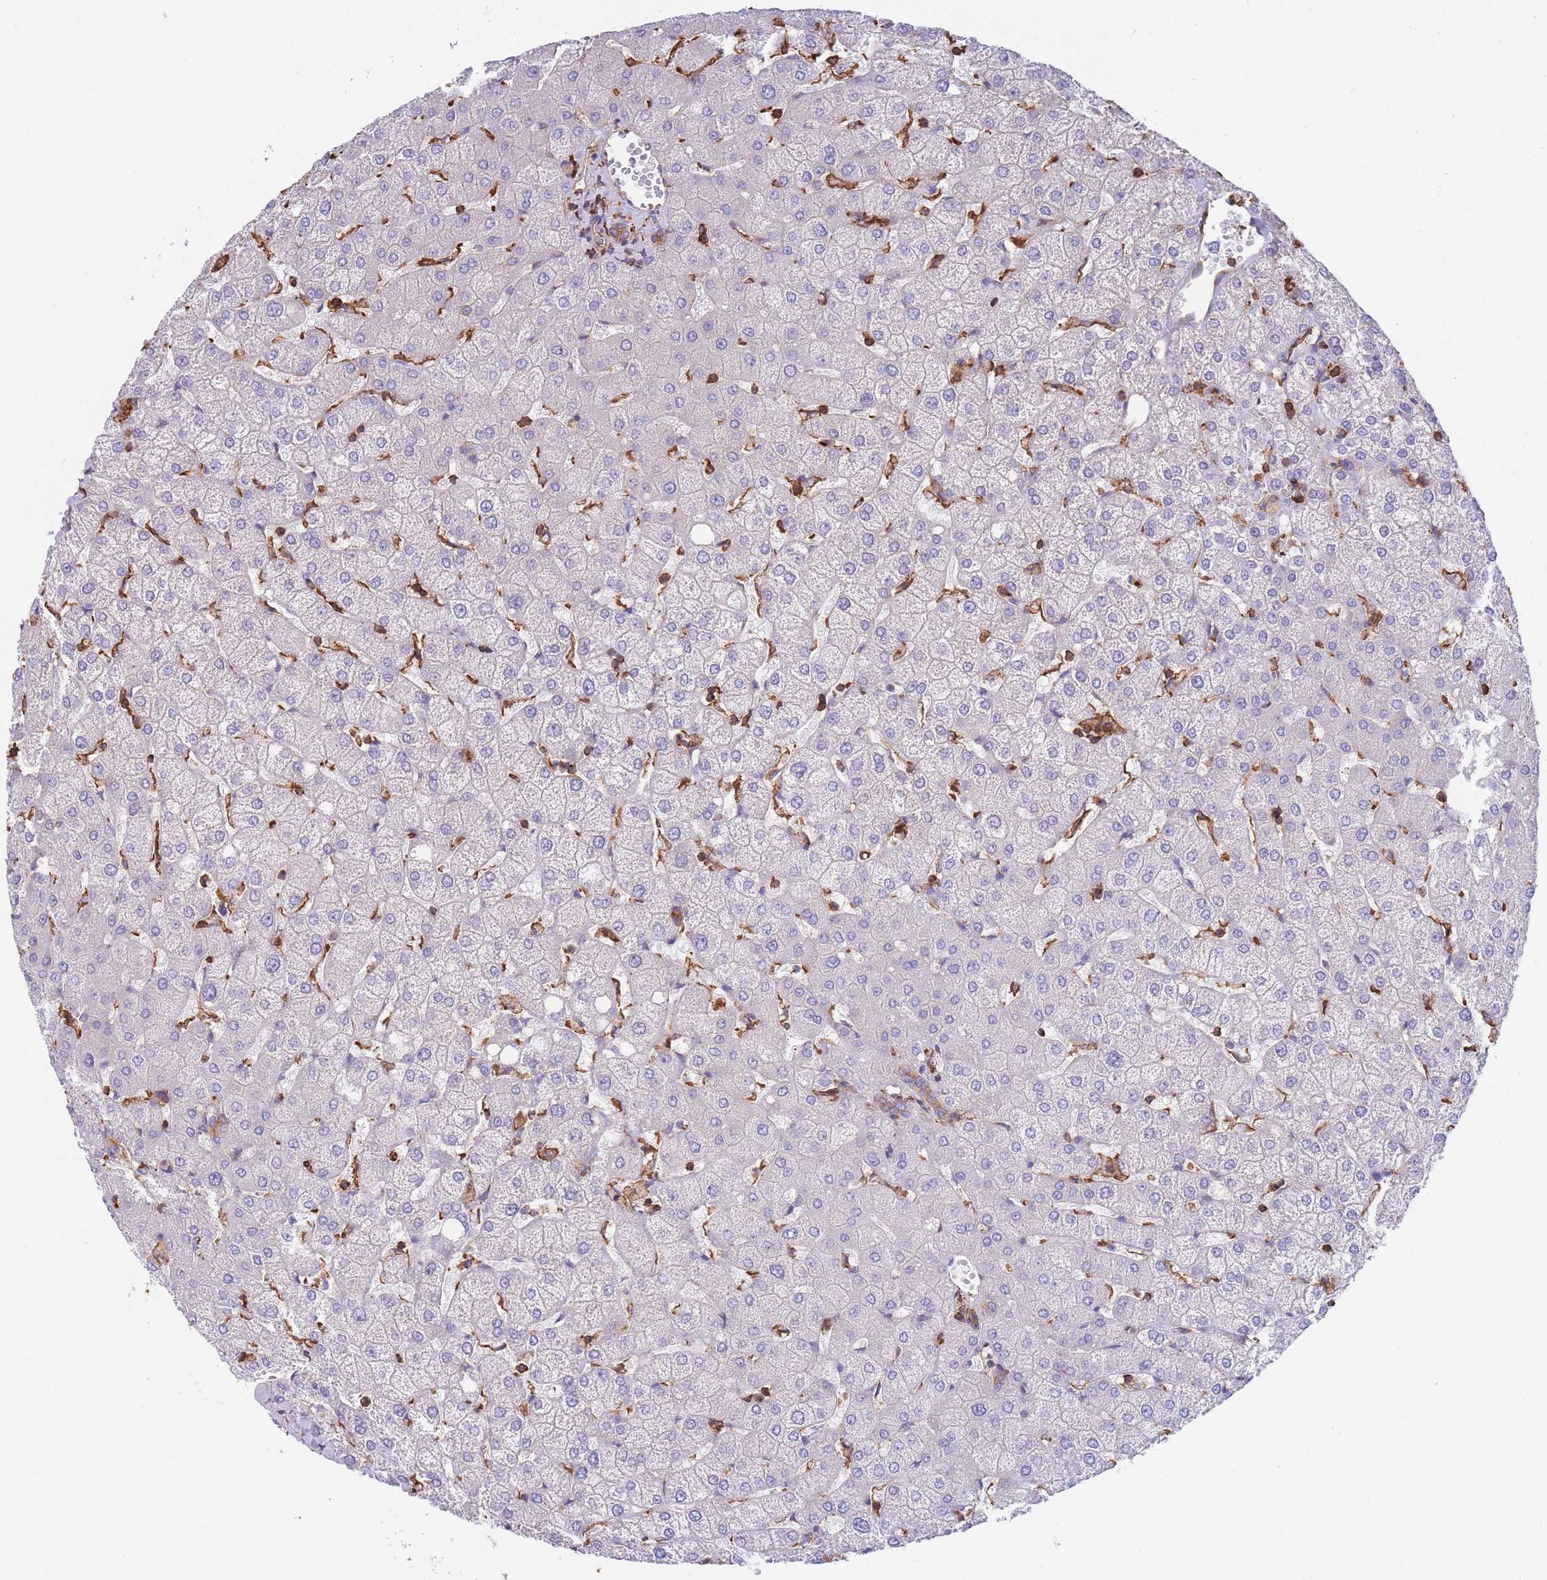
{"staining": {"intensity": "weak", "quantity": "25%-75%", "location": "cytoplasmic/membranous"}, "tissue": "liver", "cell_type": "Cholangiocytes", "image_type": "normal", "snomed": [{"axis": "morphology", "description": "Normal tissue, NOS"}, {"axis": "topography", "description": "Liver"}], "caption": "Cholangiocytes exhibit weak cytoplasmic/membranous positivity in about 25%-75% of cells in benign liver.", "gene": "LRRN4CL", "patient": {"sex": "female", "age": 54}}